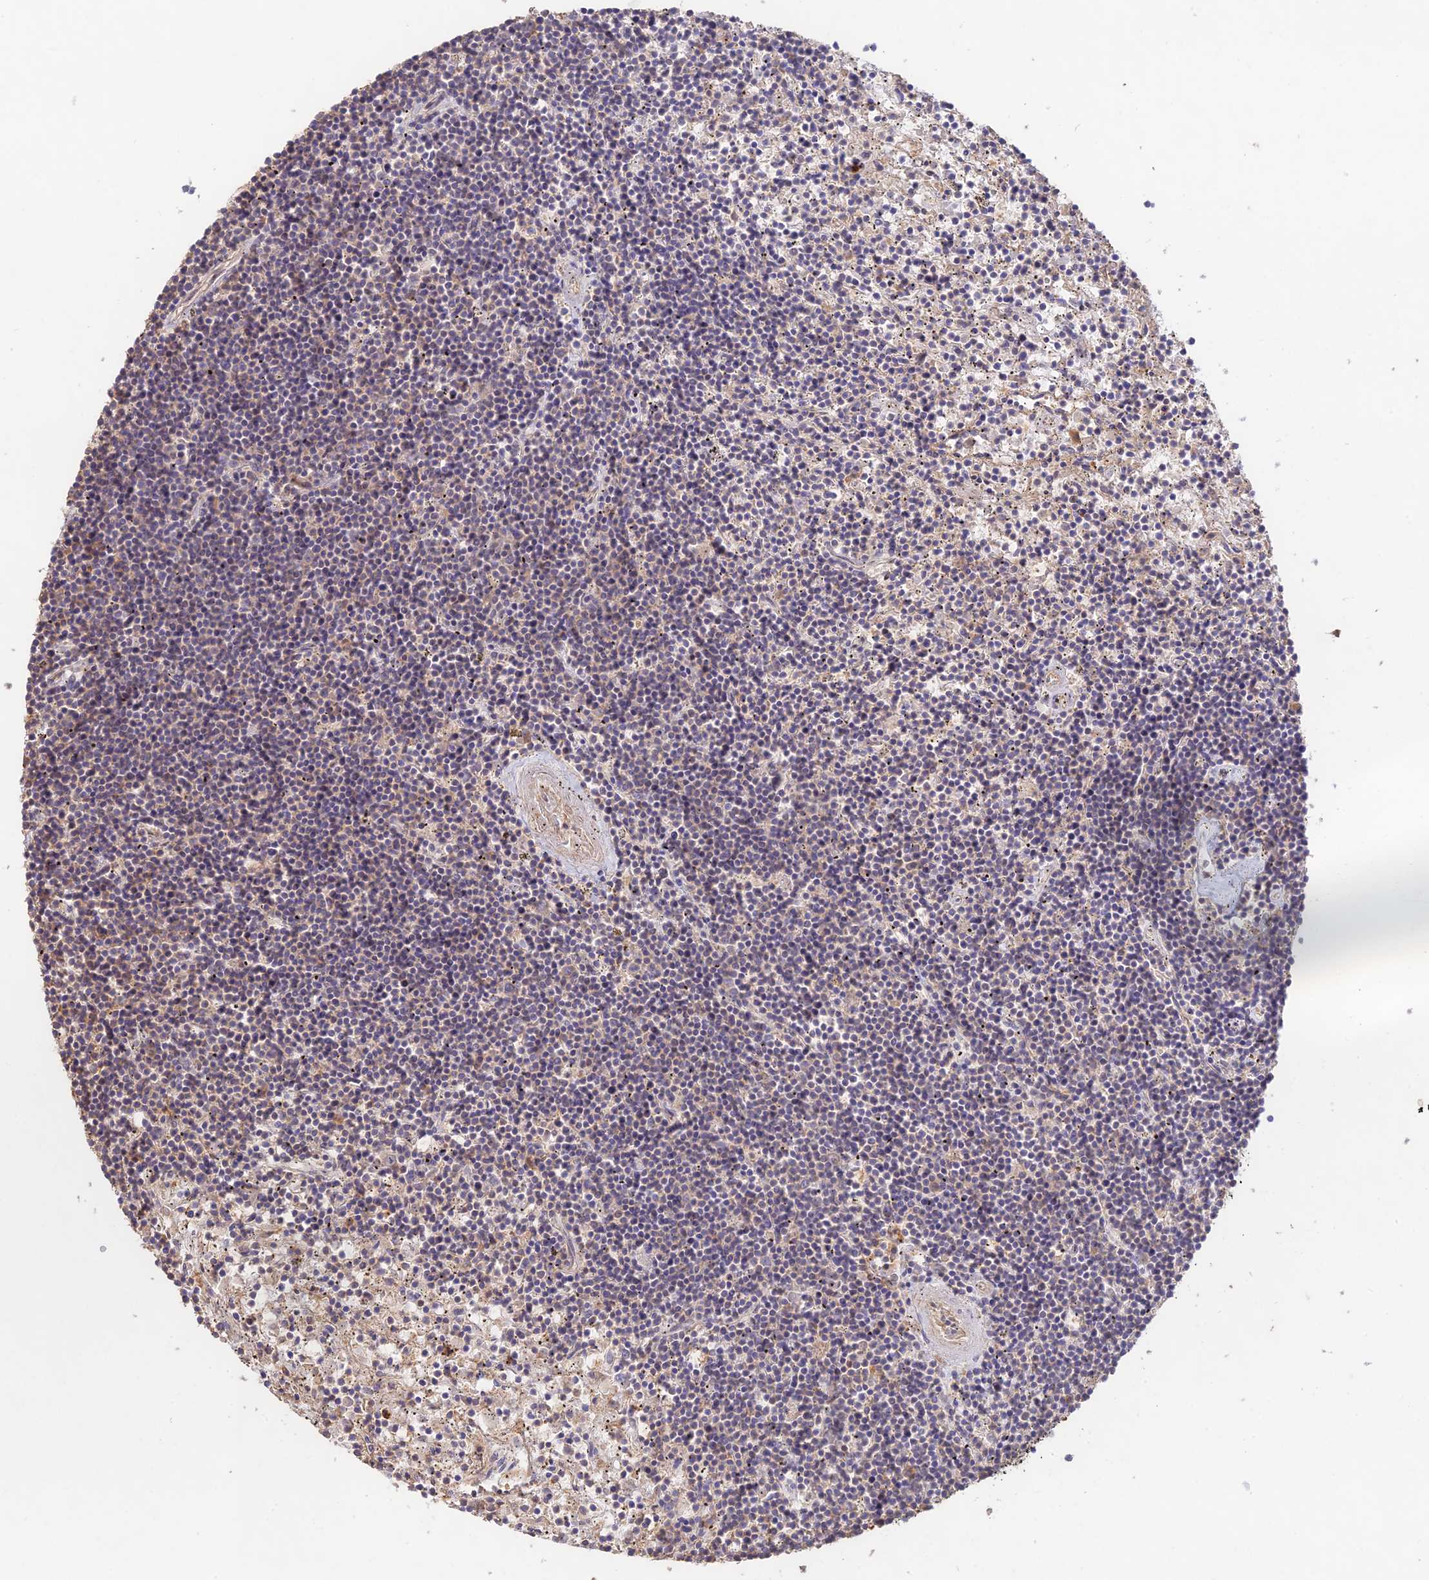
{"staining": {"intensity": "weak", "quantity": "25%-75%", "location": "cytoplasmic/membranous"}, "tissue": "lymphoma", "cell_type": "Tumor cells", "image_type": "cancer", "snomed": [{"axis": "morphology", "description": "Malignant lymphoma, non-Hodgkin's type, Low grade"}, {"axis": "topography", "description": "Spleen"}], "caption": "This photomicrograph displays IHC staining of human lymphoma, with low weak cytoplasmic/membranous staining in approximately 25%-75% of tumor cells.", "gene": "CLCF1", "patient": {"sex": "male", "age": 76}}